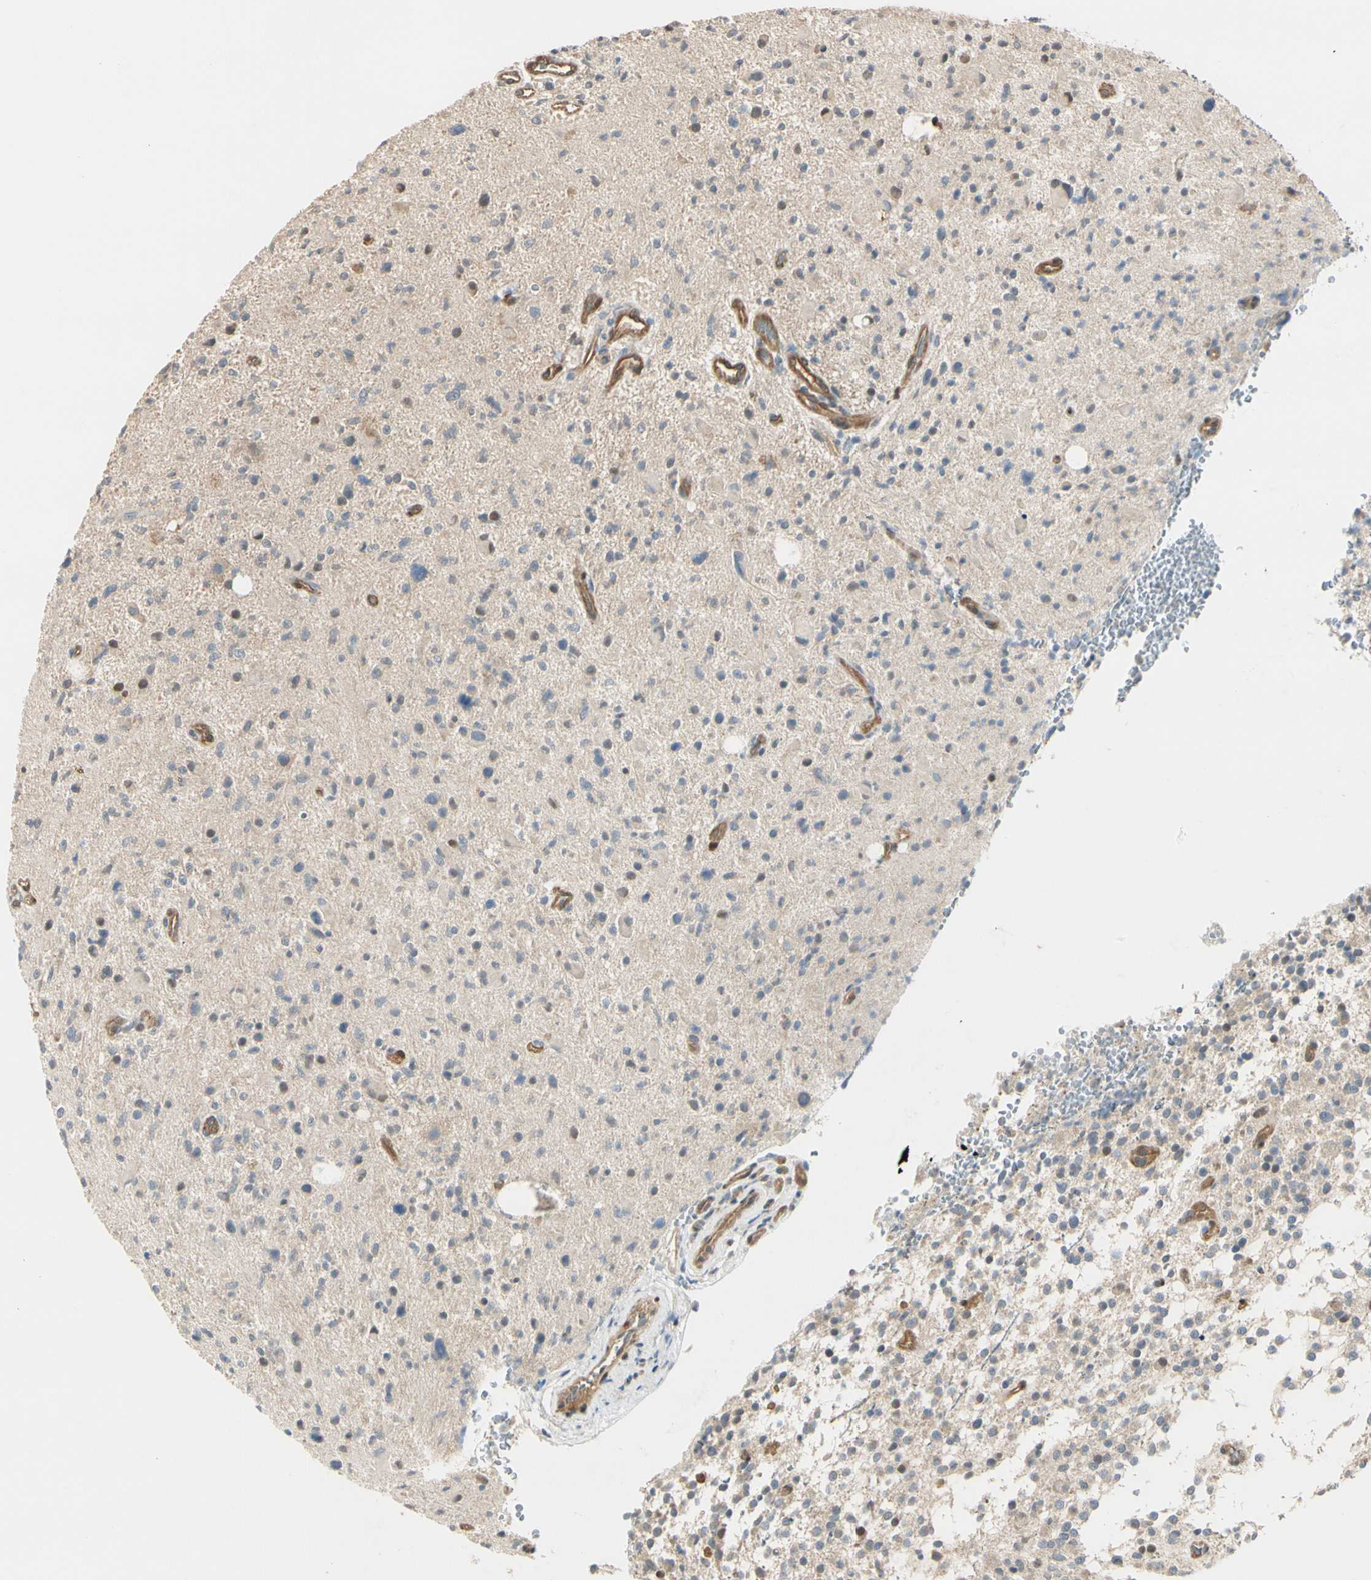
{"staining": {"intensity": "weak", "quantity": ">75%", "location": "cytoplasmic/membranous"}, "tissue": "glioma", "cell_type": "Tumor cells", "image_type": "cancer", "snomed": [{"axis": "morphology", "description": "Glioma, malignant, High grade"}, {"axis": "topography", "description": "Brain"}], "caption": "DAB (3,3'-diaminobenzidine) immunohistochemical staining of malignant glioma (high-grade) displays weak cytoplasmic/membranous protein expression in approximately >75% of tumor cells. Using DAB (3,3'-diaminobenzidine) (brown) and hematoxylin (blue) stains, captured at high magnification using brightfield microscopy.", "gene": "RASGRF1", "patient": {"sex": "male", "age": 48}}